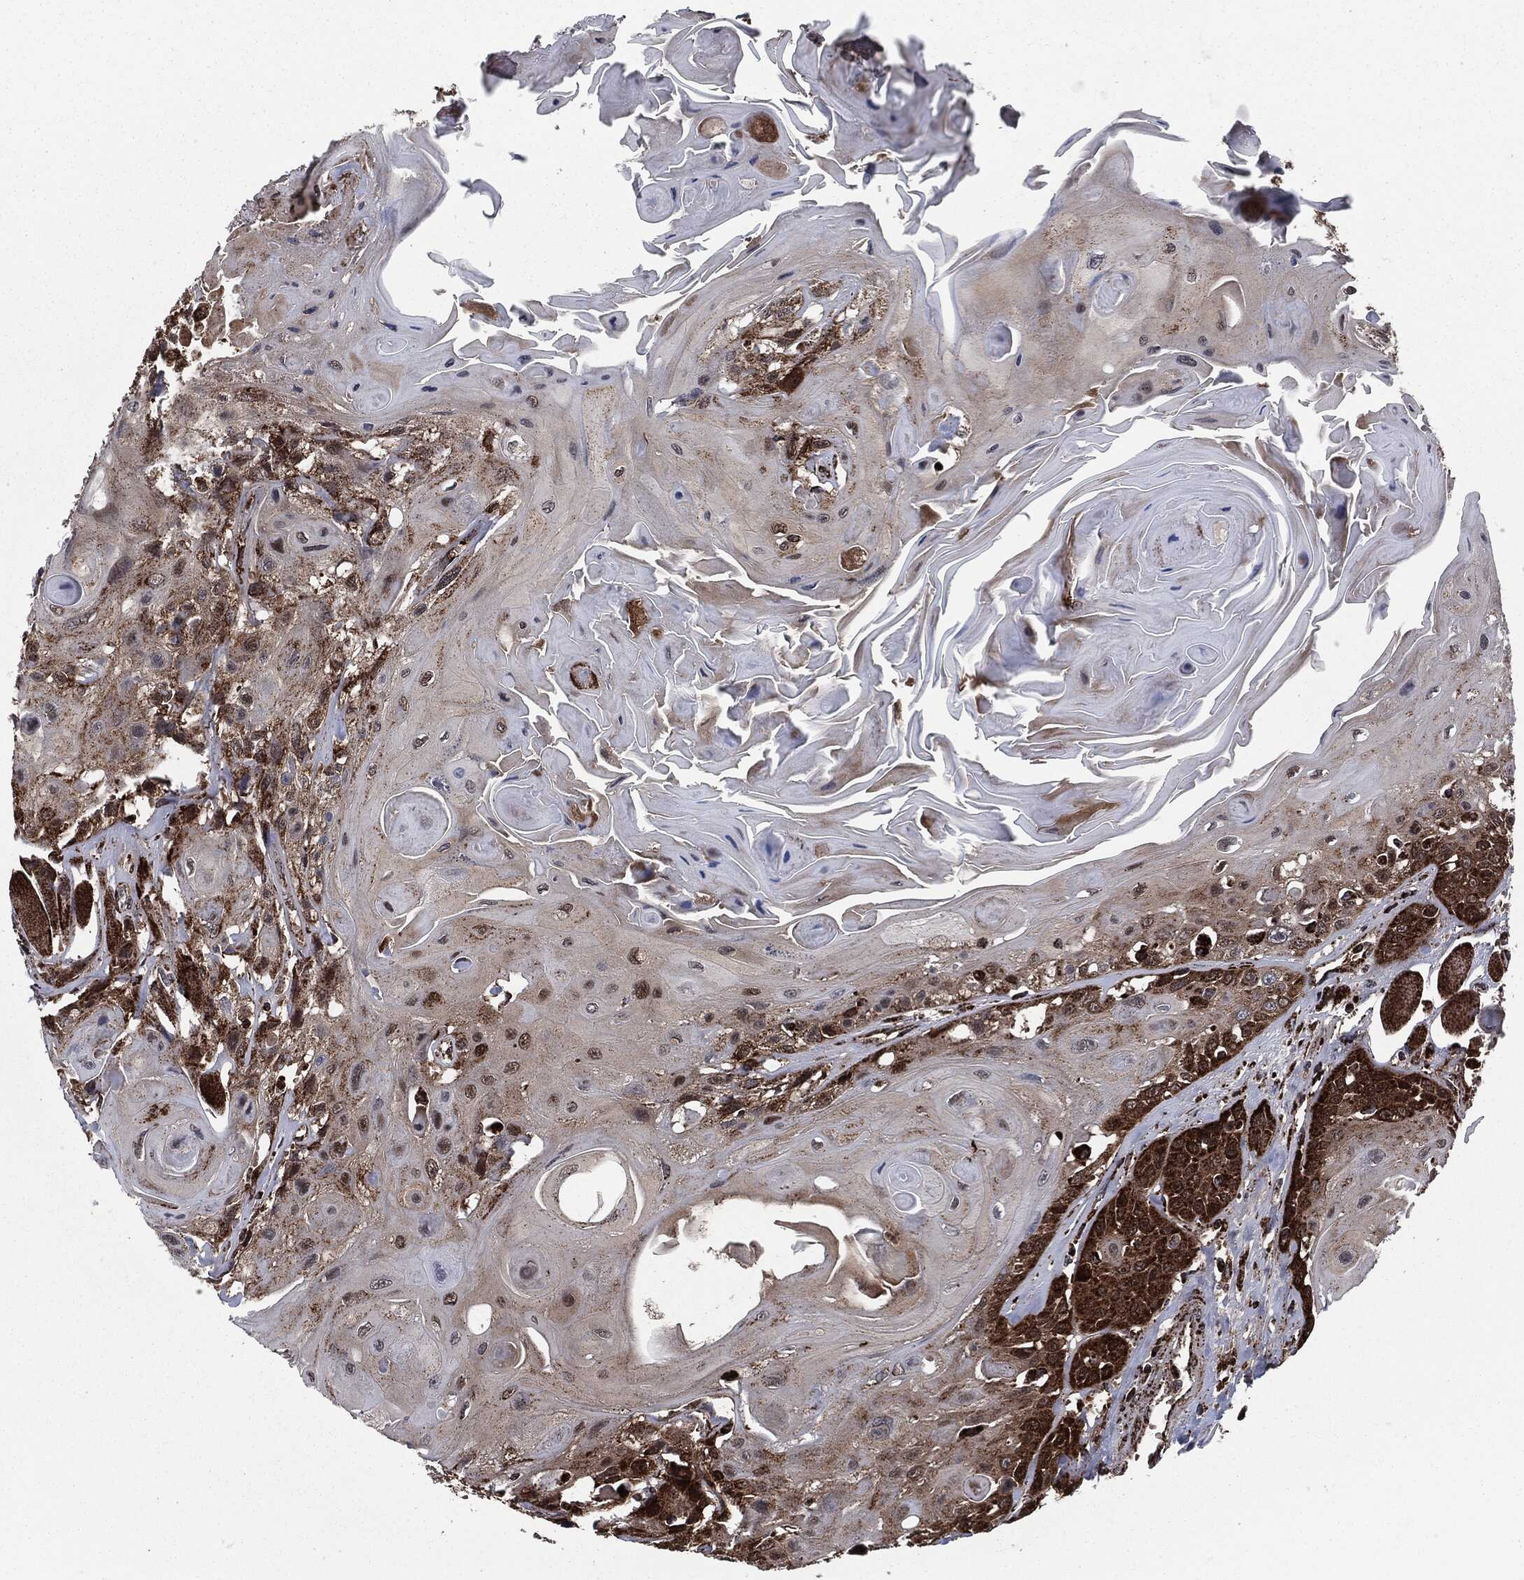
{"staining": {"intensity": "strong", "quantity": "25%-75%", "location": "cytoplasmic/membranous"}, "tissue": "head and neck cancer", "cell_type": "Tumor cells", "image_type": "cancer", "snomed": [{"axis": "morphology", "description": "Squamous cell carcinoma, NOS"}, {"axis": "topography", "description": "Head-Neck"}], "caption": "Immunohistochemistry (IHC) photomicrograph of human squamous cell carcinoma (head and neck) stained for a protein (brown), which displays high levels of strong cytoplasmic/membranous positivity in approximately 25%-75% of tumor cells.", "gene": "FH", "patient": {"sex": "female", "age": 59}}